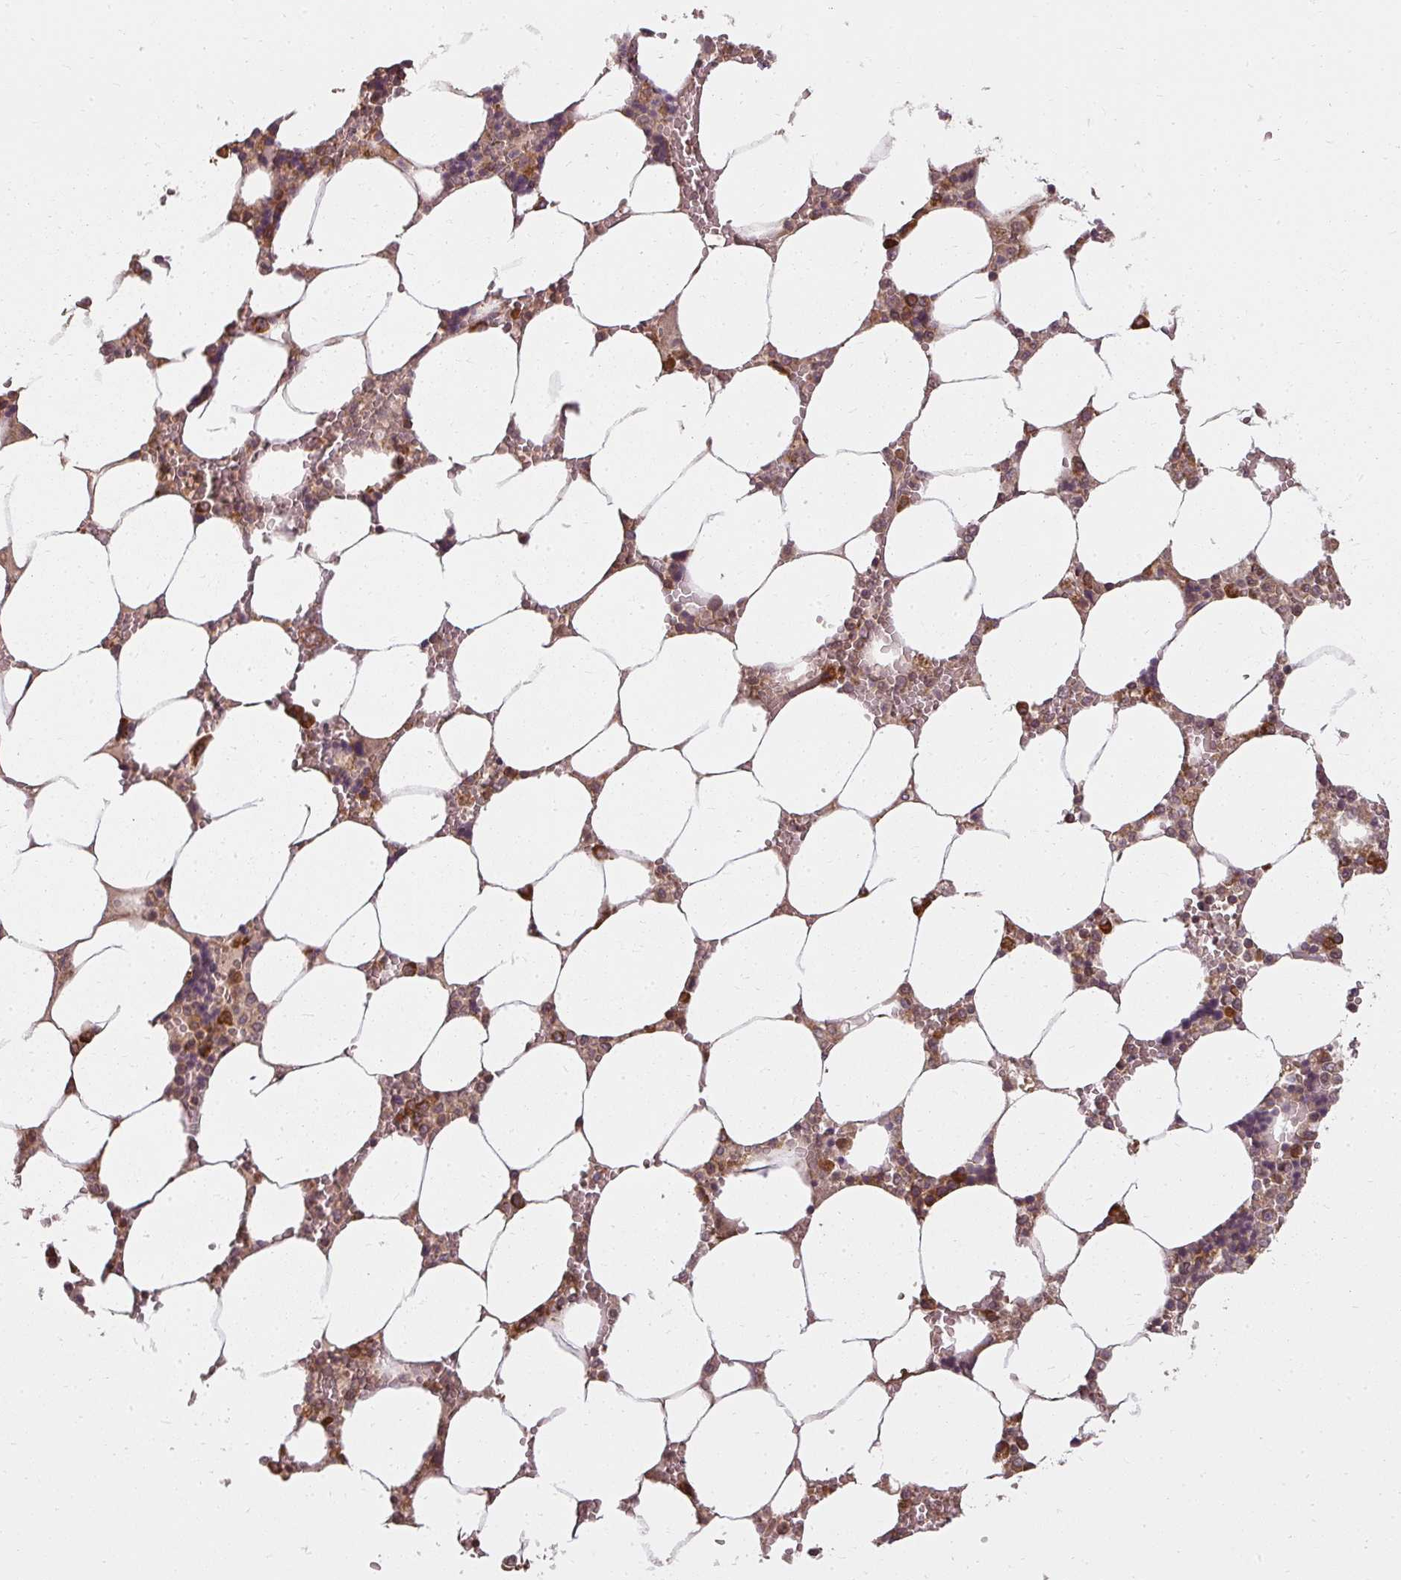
{"staining": {"intensity": "strong", "quantity": "25%-75%", "location": "cytoplasmic/membranous"}, "tissue": "bone marrow", "cell_type": "Hematopoietic cells", "image_type": "normal", "snomed": [{"axis": "morphology", "description": "Normal tissue, NOS"}, {"axis": "topography", "description": "Bone marrow"}], "caption": "Strong cytoplasmic/membranous staining is present in approximately 25%-75% of hematopoietic cells in normal bone marrow. (IHC, brightfield microscopy, high magnification).", "gene": "RPL24", "patient": {"sex": "male", "age": 64}}